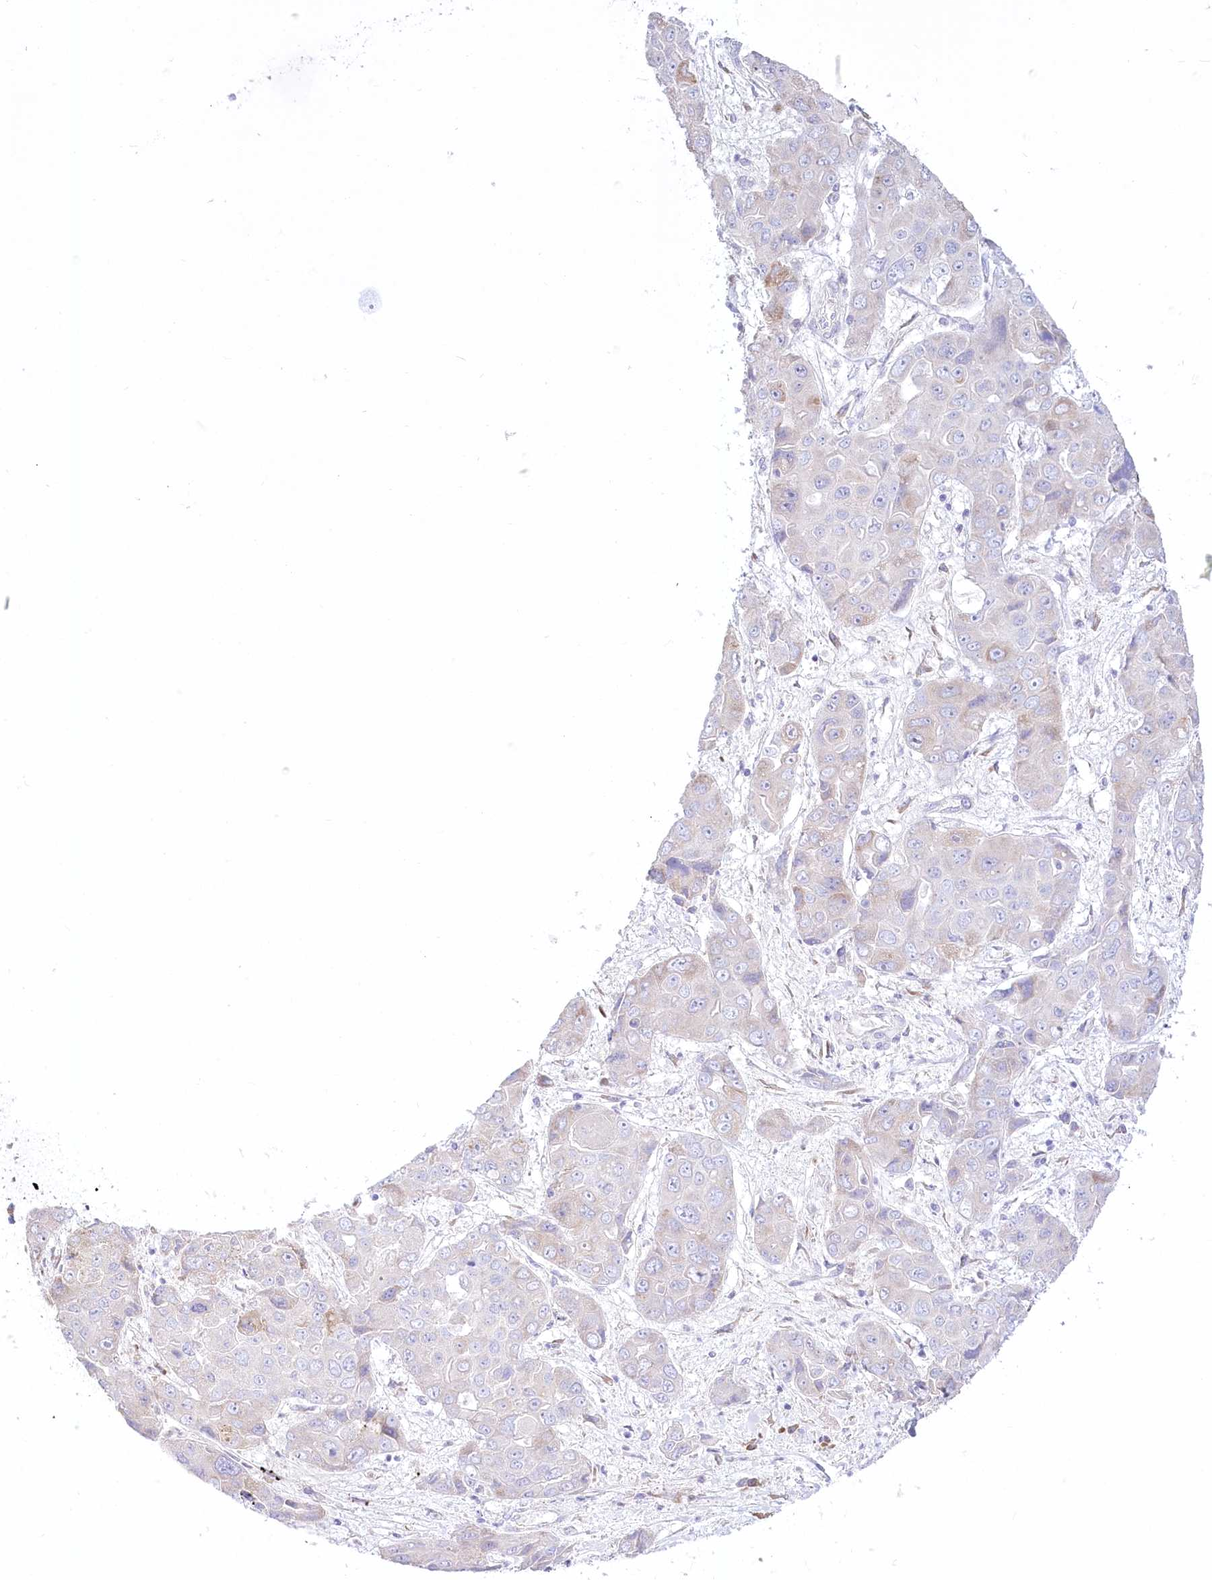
{"staining": {"intensity": "negative", "quantity": "none", "location": "none"}, "tissue": "liver cancer", "cell_type": "Tumor cells", "image_type": "cancer", "snomed": [{"axis": "morphology", "description": "Cholangiocarcinoma"}, {"axis": "topography", "description": "Liver"}], "caption": "The micrograph displays no staining of tumor cells in liver cancer.", "gene": "STT3B", "patient": {"sex": "male", "age": 67}}